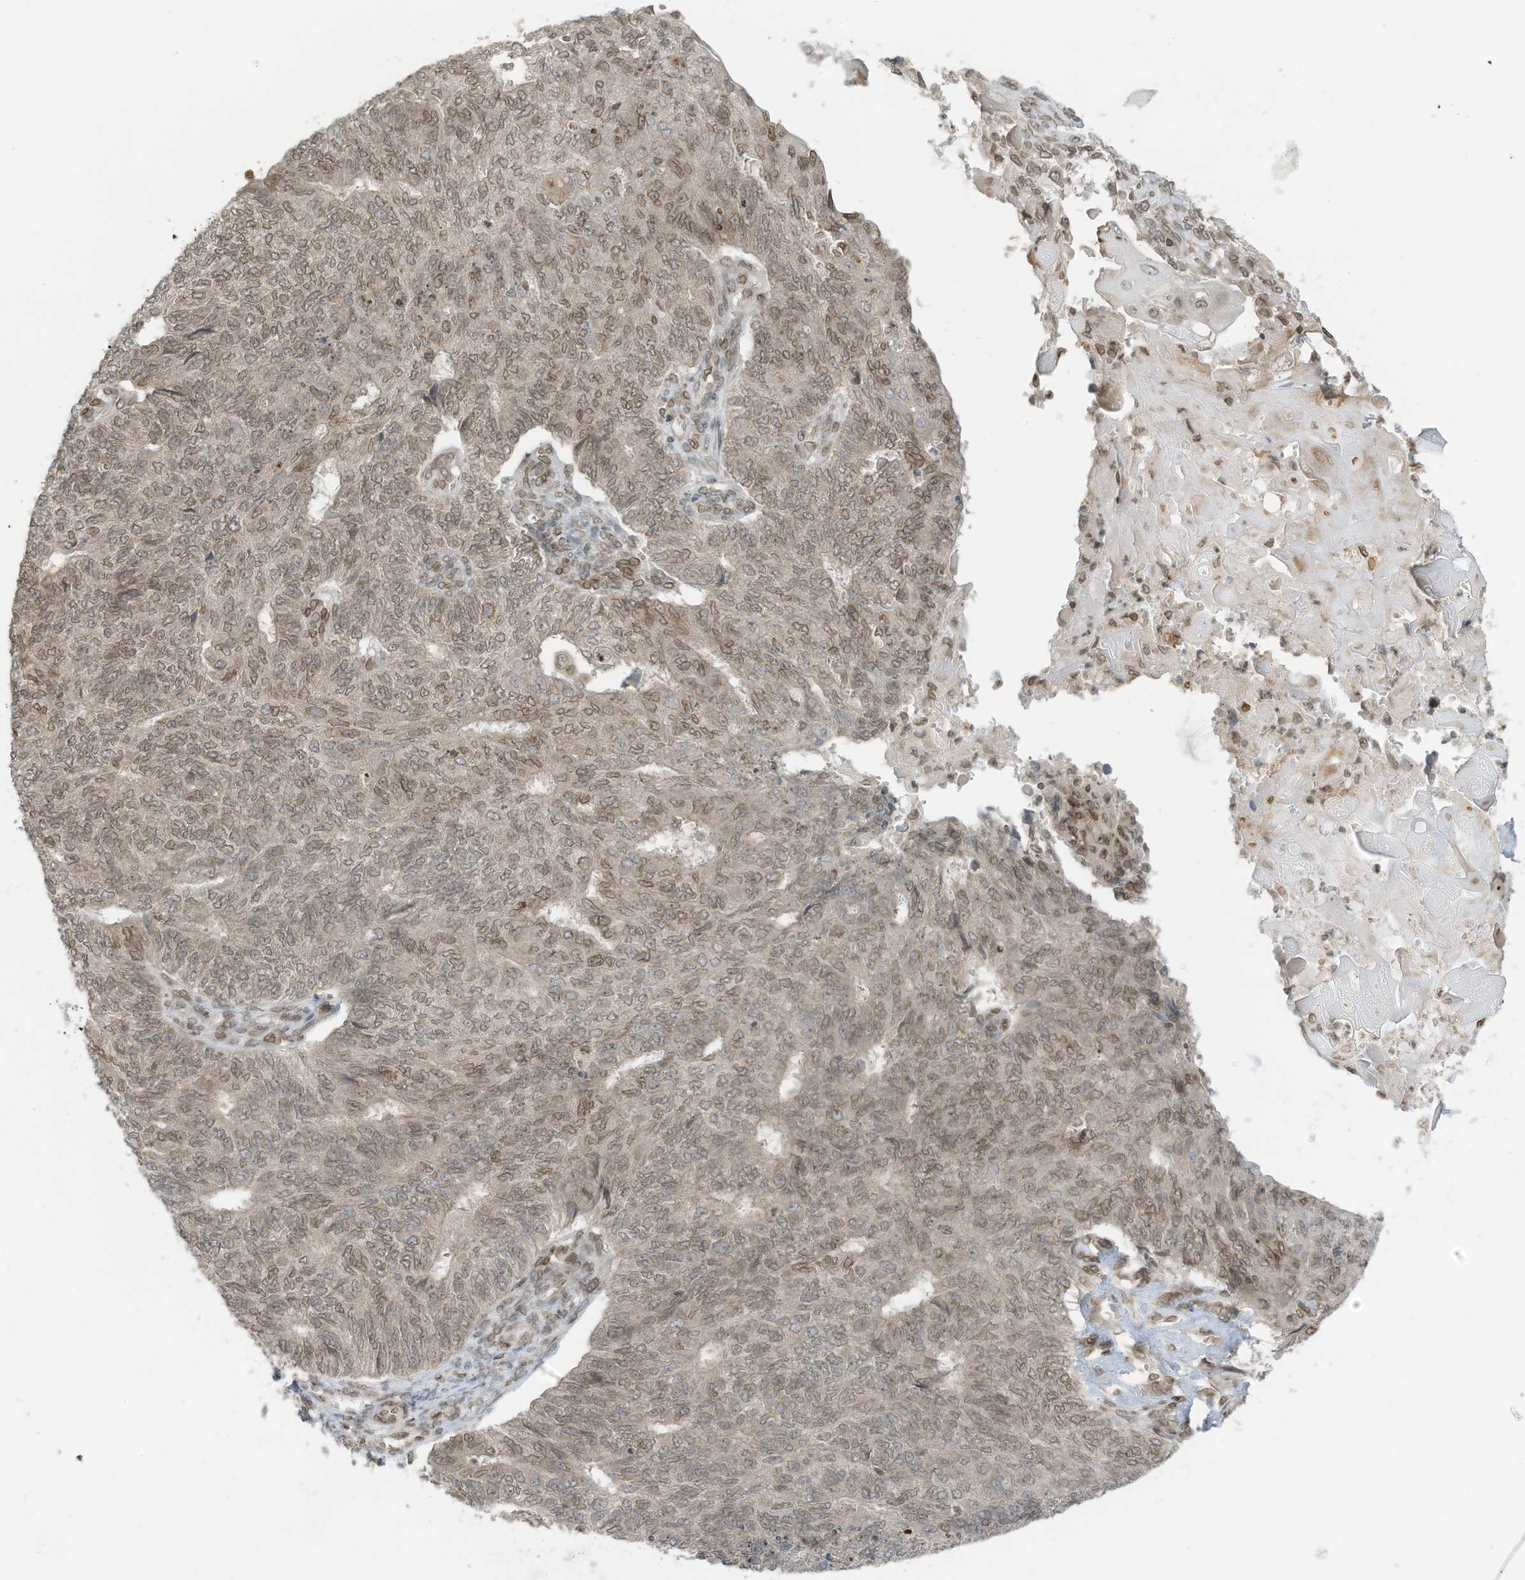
{"staining": {"intensity": "weak", "quantity": ">75%", "location": "cytoplasmic/membranous,nuclear"}, "tissue": "endometrial cancer", "cell_type": "Tumor cells", "image_type": "cancer", "snomed": [{"axis": "morphology", "description": "Adenocarcinoma, NOS"}, {"axis": "topography", "description": "Endometrium"}], "caption": "Protein analysis of endometrial cancer (adenocarcinoma) tissue demonstrates weak cytoplasmic/membranous and nuclear staining in about >75% of tumor cells.", "gene": "RABL3", "patient": {"sex": "female", "age": 32}}